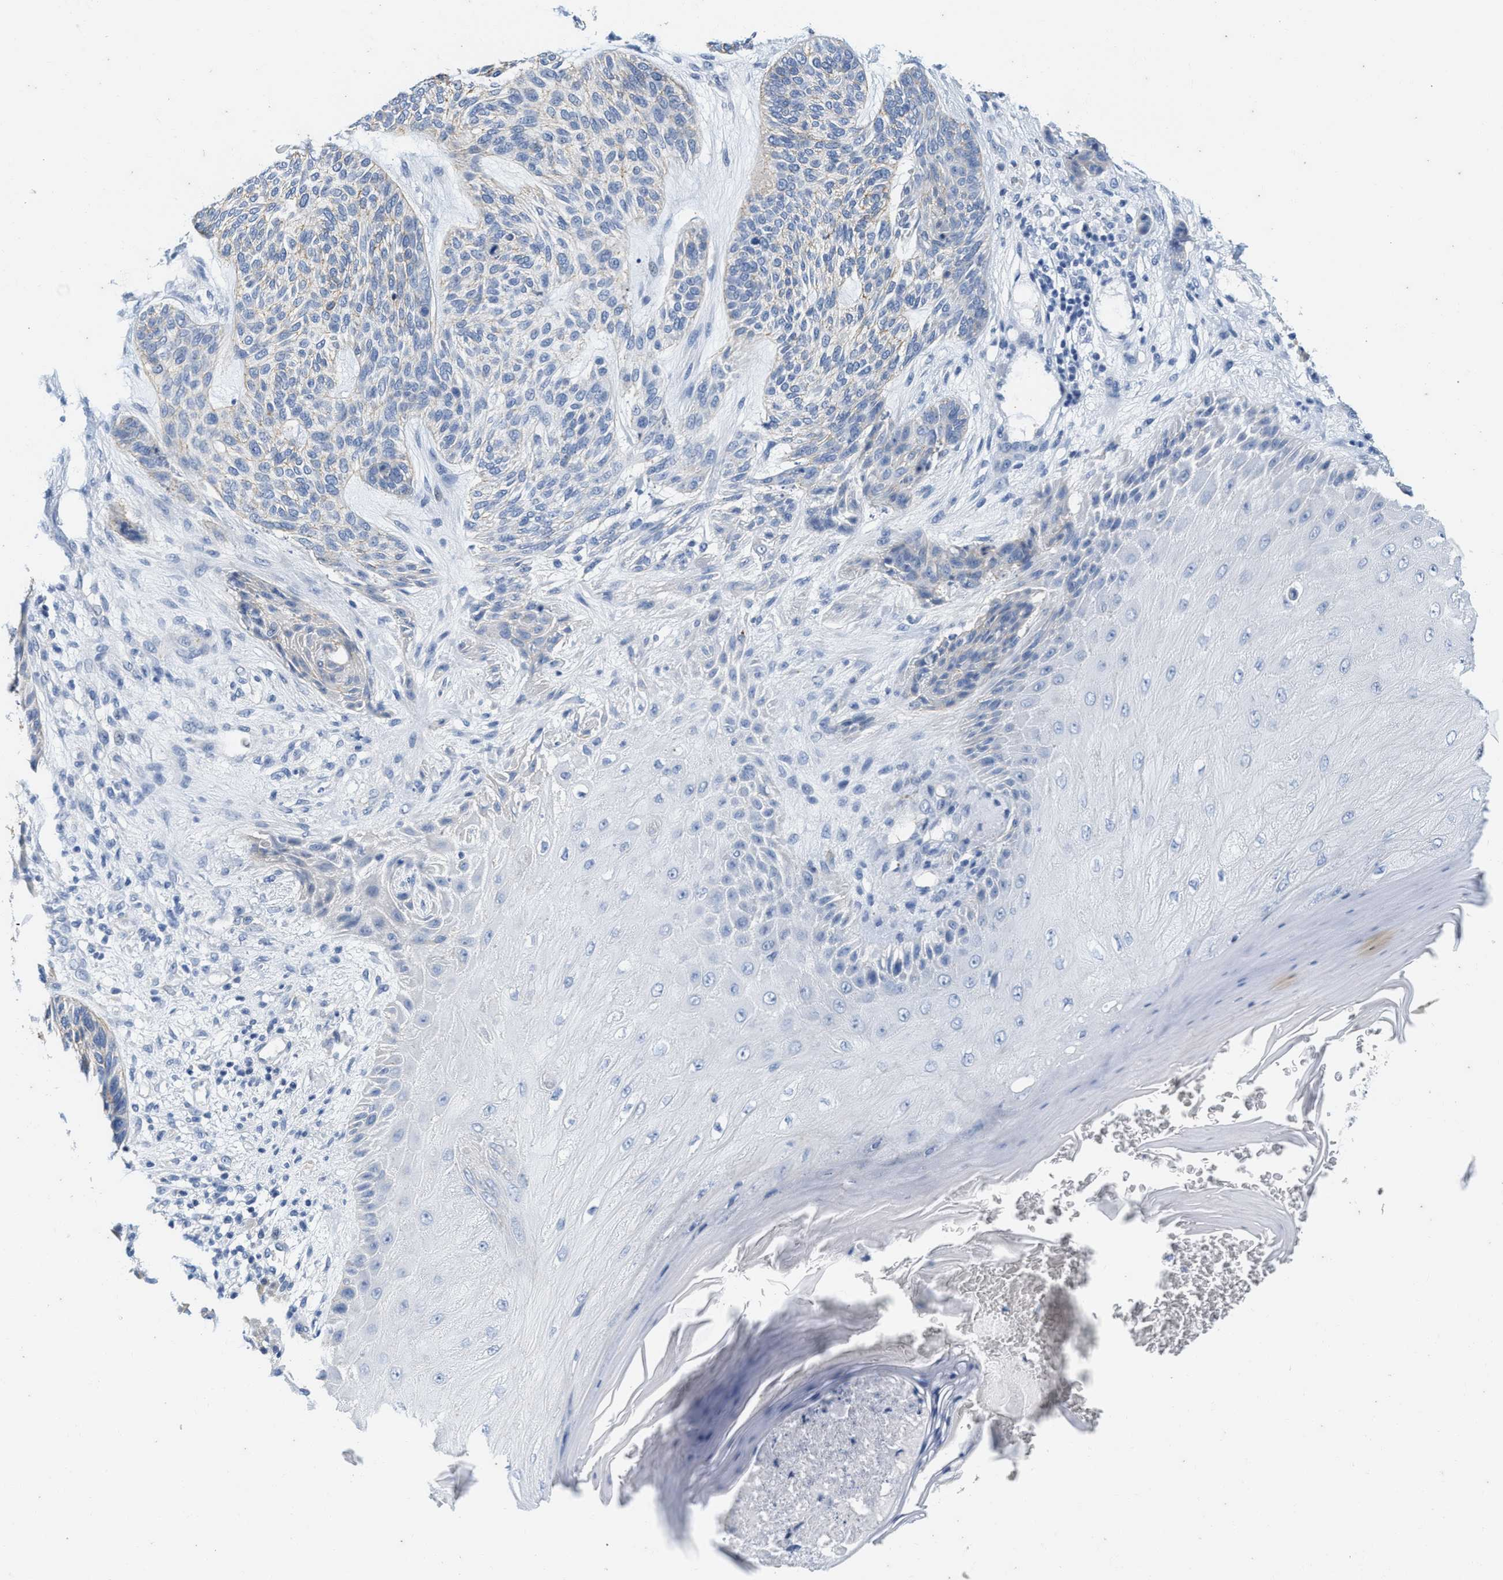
{"staining": {"intensity": "weak", "quantity": "<25%", "location": "cytoplasmic/membranous"}, "tissue": "skin cancer", "cell_type": "Tumor cells", "image_type": "cancer", "snomed": [{"axis": "morphology", "description": "Basal cell carcinoma"}, {"axis": "topography", "description": "Skin"}], "caption": "Immunohistochemical staining of human basal cell carcinoma (skin) shows no significant staining in tumor cells.", "gene": "ABCB11", "patient": {"sex": "male", "age": 55}}